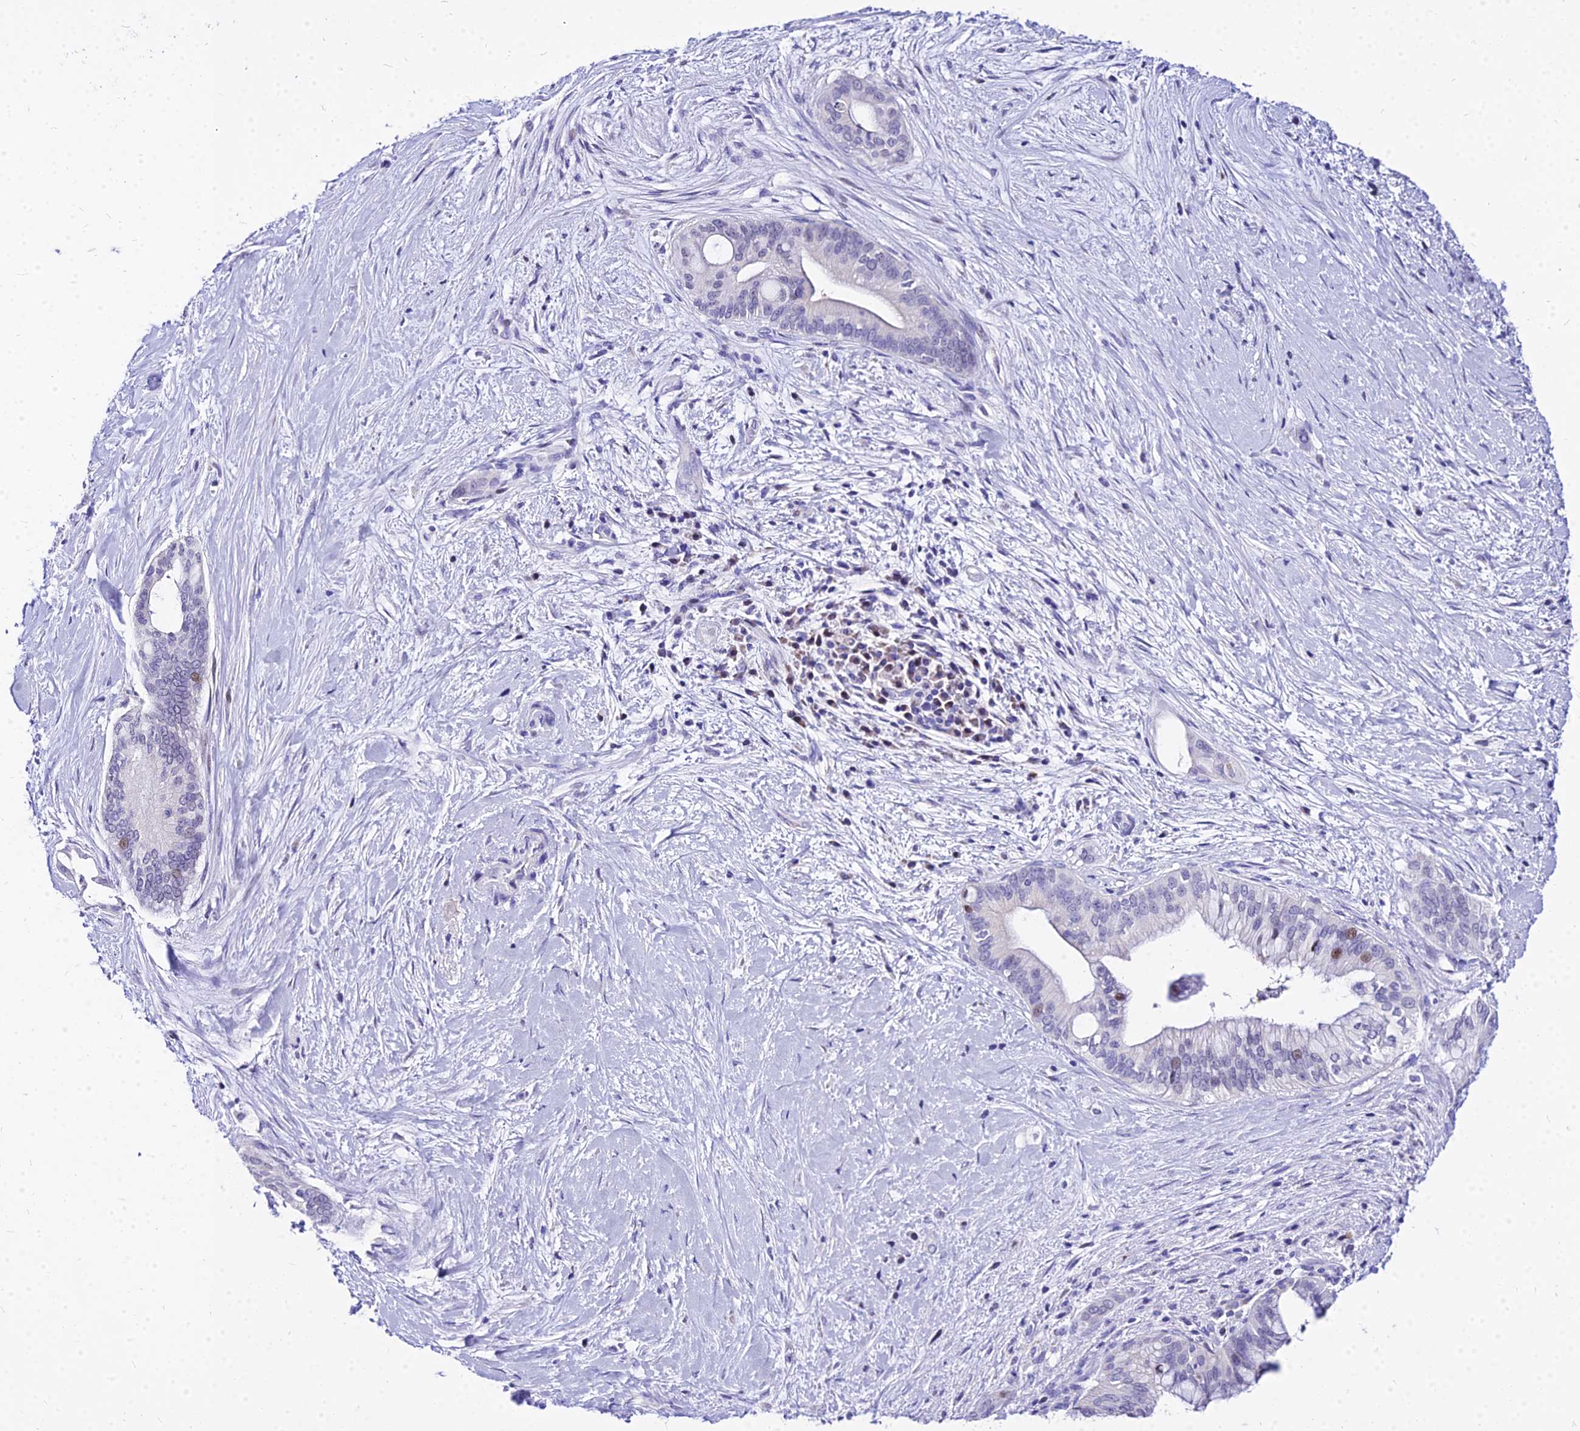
{"staining": {"intensity": "weak", "quantity": "<25%", "location": "nuclear"}, "tissue": "pancreatic cancer", "cell_type": "Tumor cells", "image_type": "cancer", "snomed": [{"axis": "morphology", "description": "Adenocarcinoma, NOS"}, {"axis": "topography", "description": "Pancreas"}], "caption": "Photomicrograph shows no protein positivity in tumor cells of pancreatic adenocarcinoma tissue. The staining was performed using DAB (3,3'-diaminobenzidine) to visualize the protein expression in brown, while the nuclei were stained in blue with hematoxylin (Magnification: 20x).", "gene": "CARD18", "patient": {"sex": "male", "age": 46}}